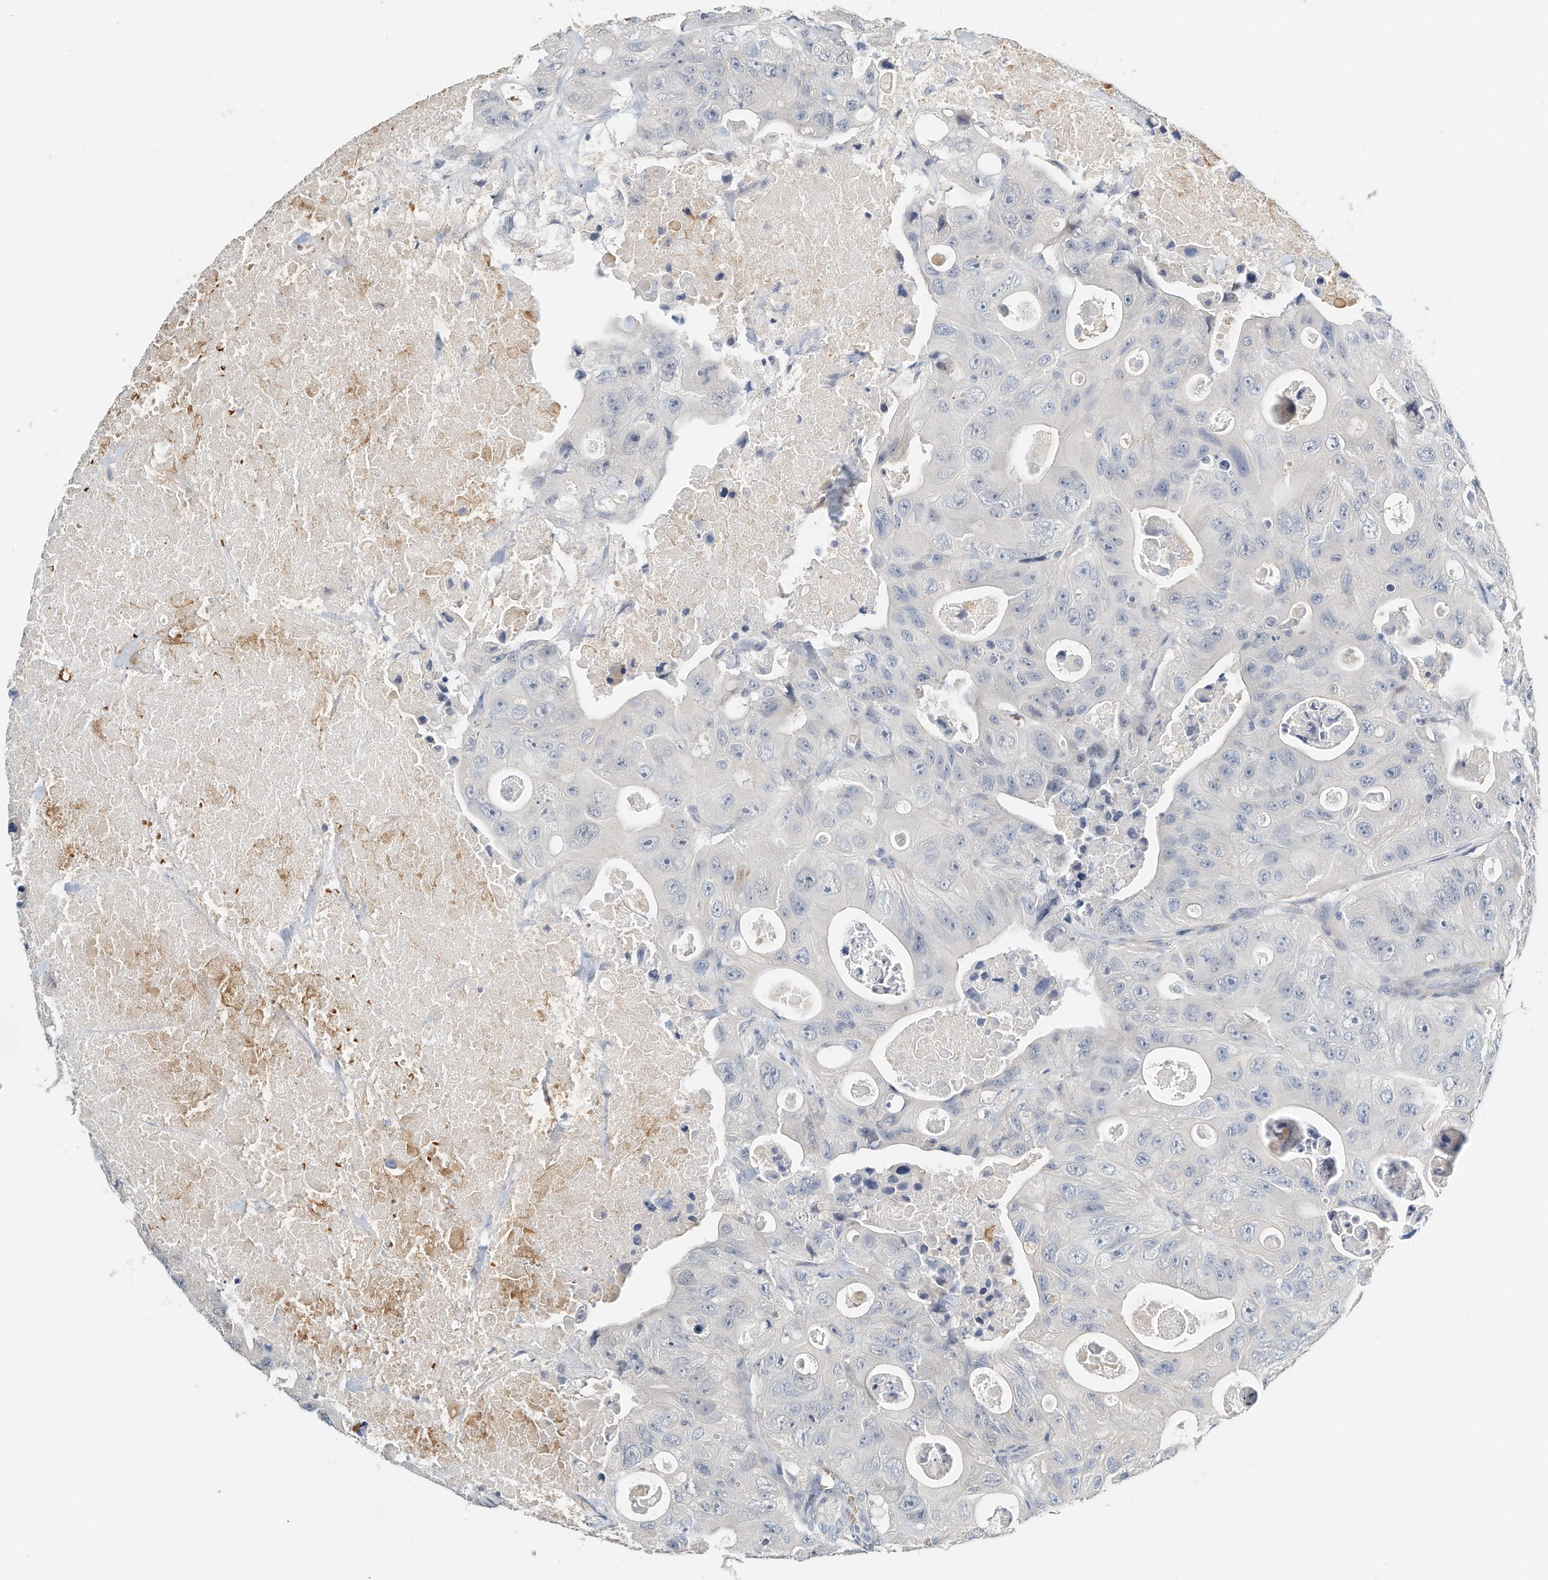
{"staining": {"intensity": "negative", "quantity": "none", "location": "none"}, "tissue": "colorectal cancer", "cell_type": "Tumor cells", "image_type": "cancer", "snomed": [{"axis": "morphology", "description": "Adenocarcinoma, NOS"}, {"axis": "topography", "description": "Colon"}], "caption": "Immunohistochemistry photomicrograph of colorectal cancer stained for a protein (brown), which reveals no staining in tumor cells.", "gene": "RCAN3", "patient": {"sex": "female", "age": 46}}